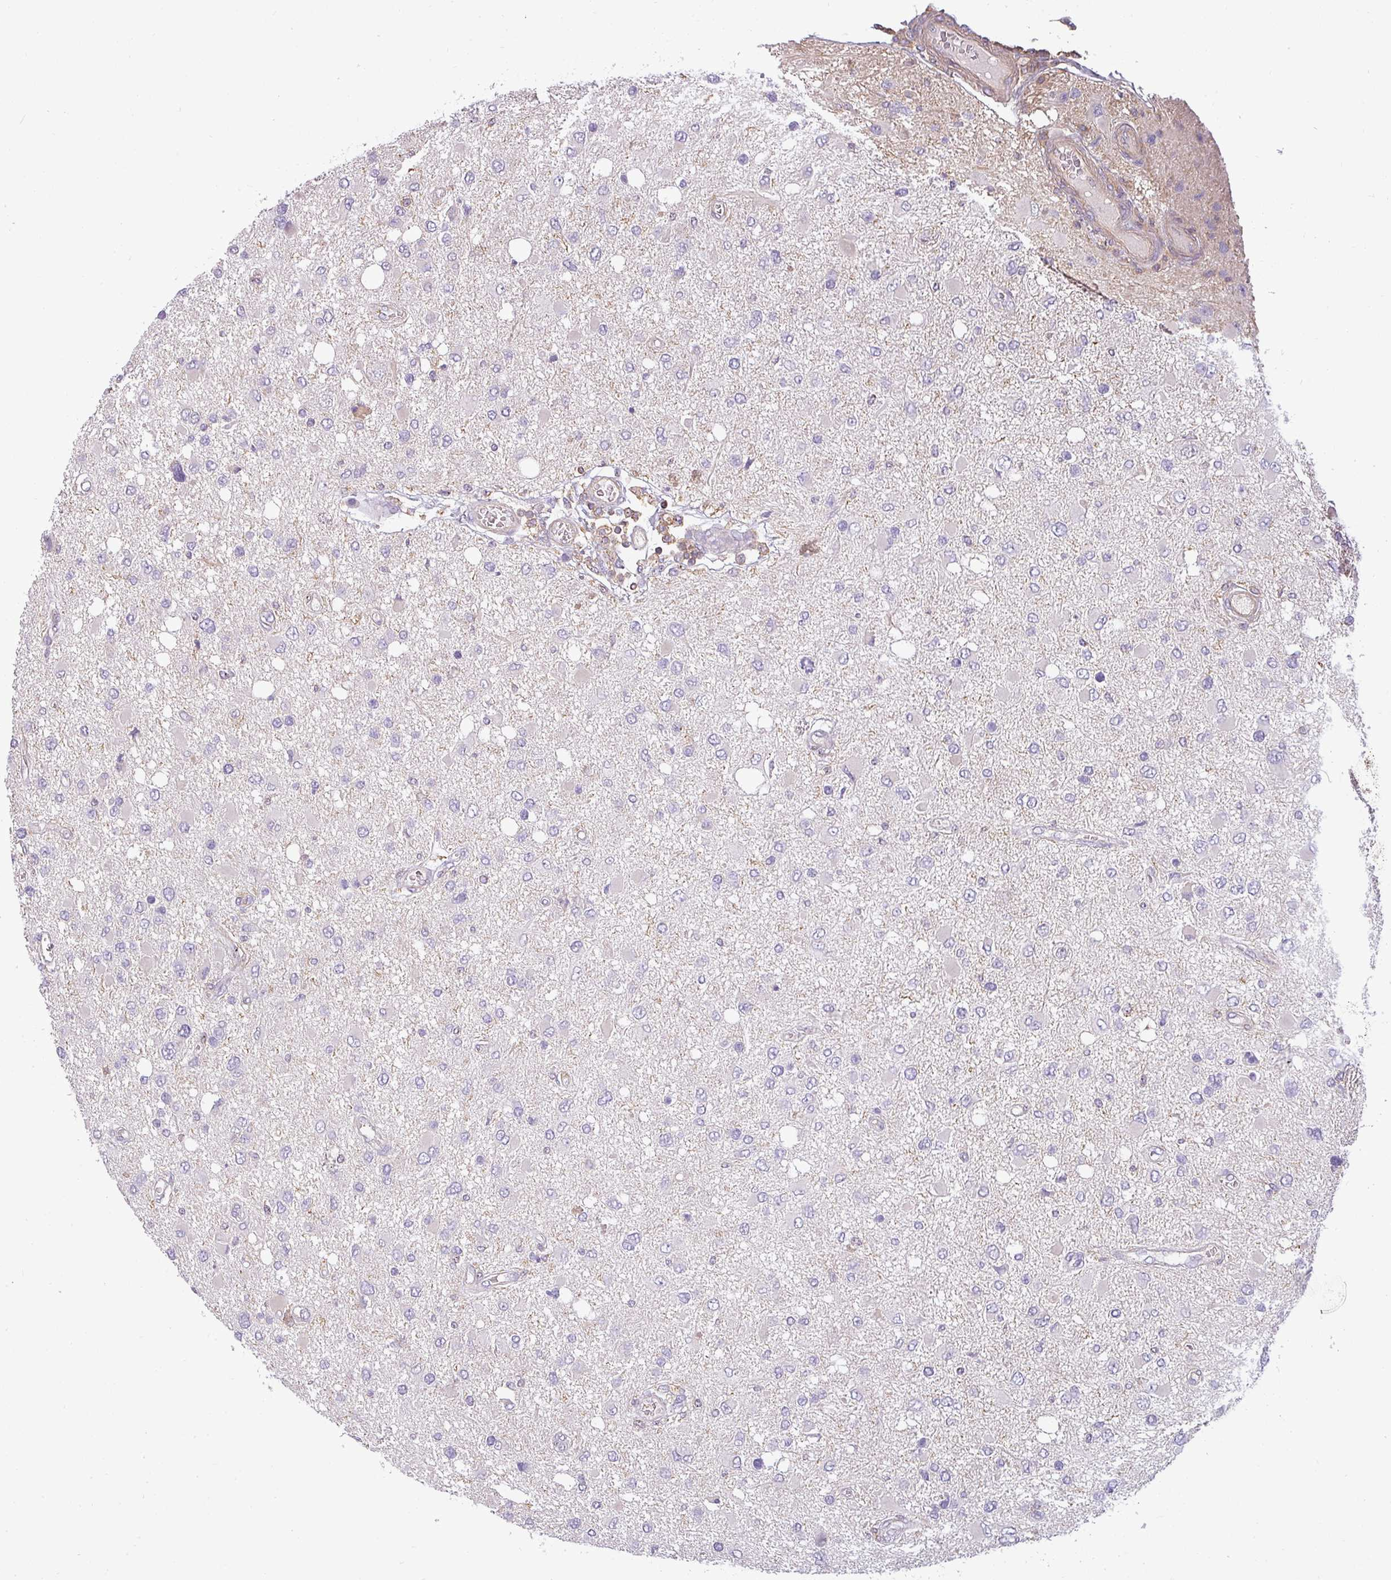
{"staining": {"intensity": "negative", "quantity": "none", "location": "none"}, "tissue": "glioma", "cell_type": "Tumor cells", "image_type": "cancer", "snomed": [{"axis": "morphology", "description": "Glioma, malignant, High grade"}, {"axis": "topography", "description": "Brain"}], "caption": "Immunohistochemical staining of human glioma exhibits no significant positivity in tumor cells.", "gene": "ZNF835", "patient": {"sex": "male", "age": 53}}